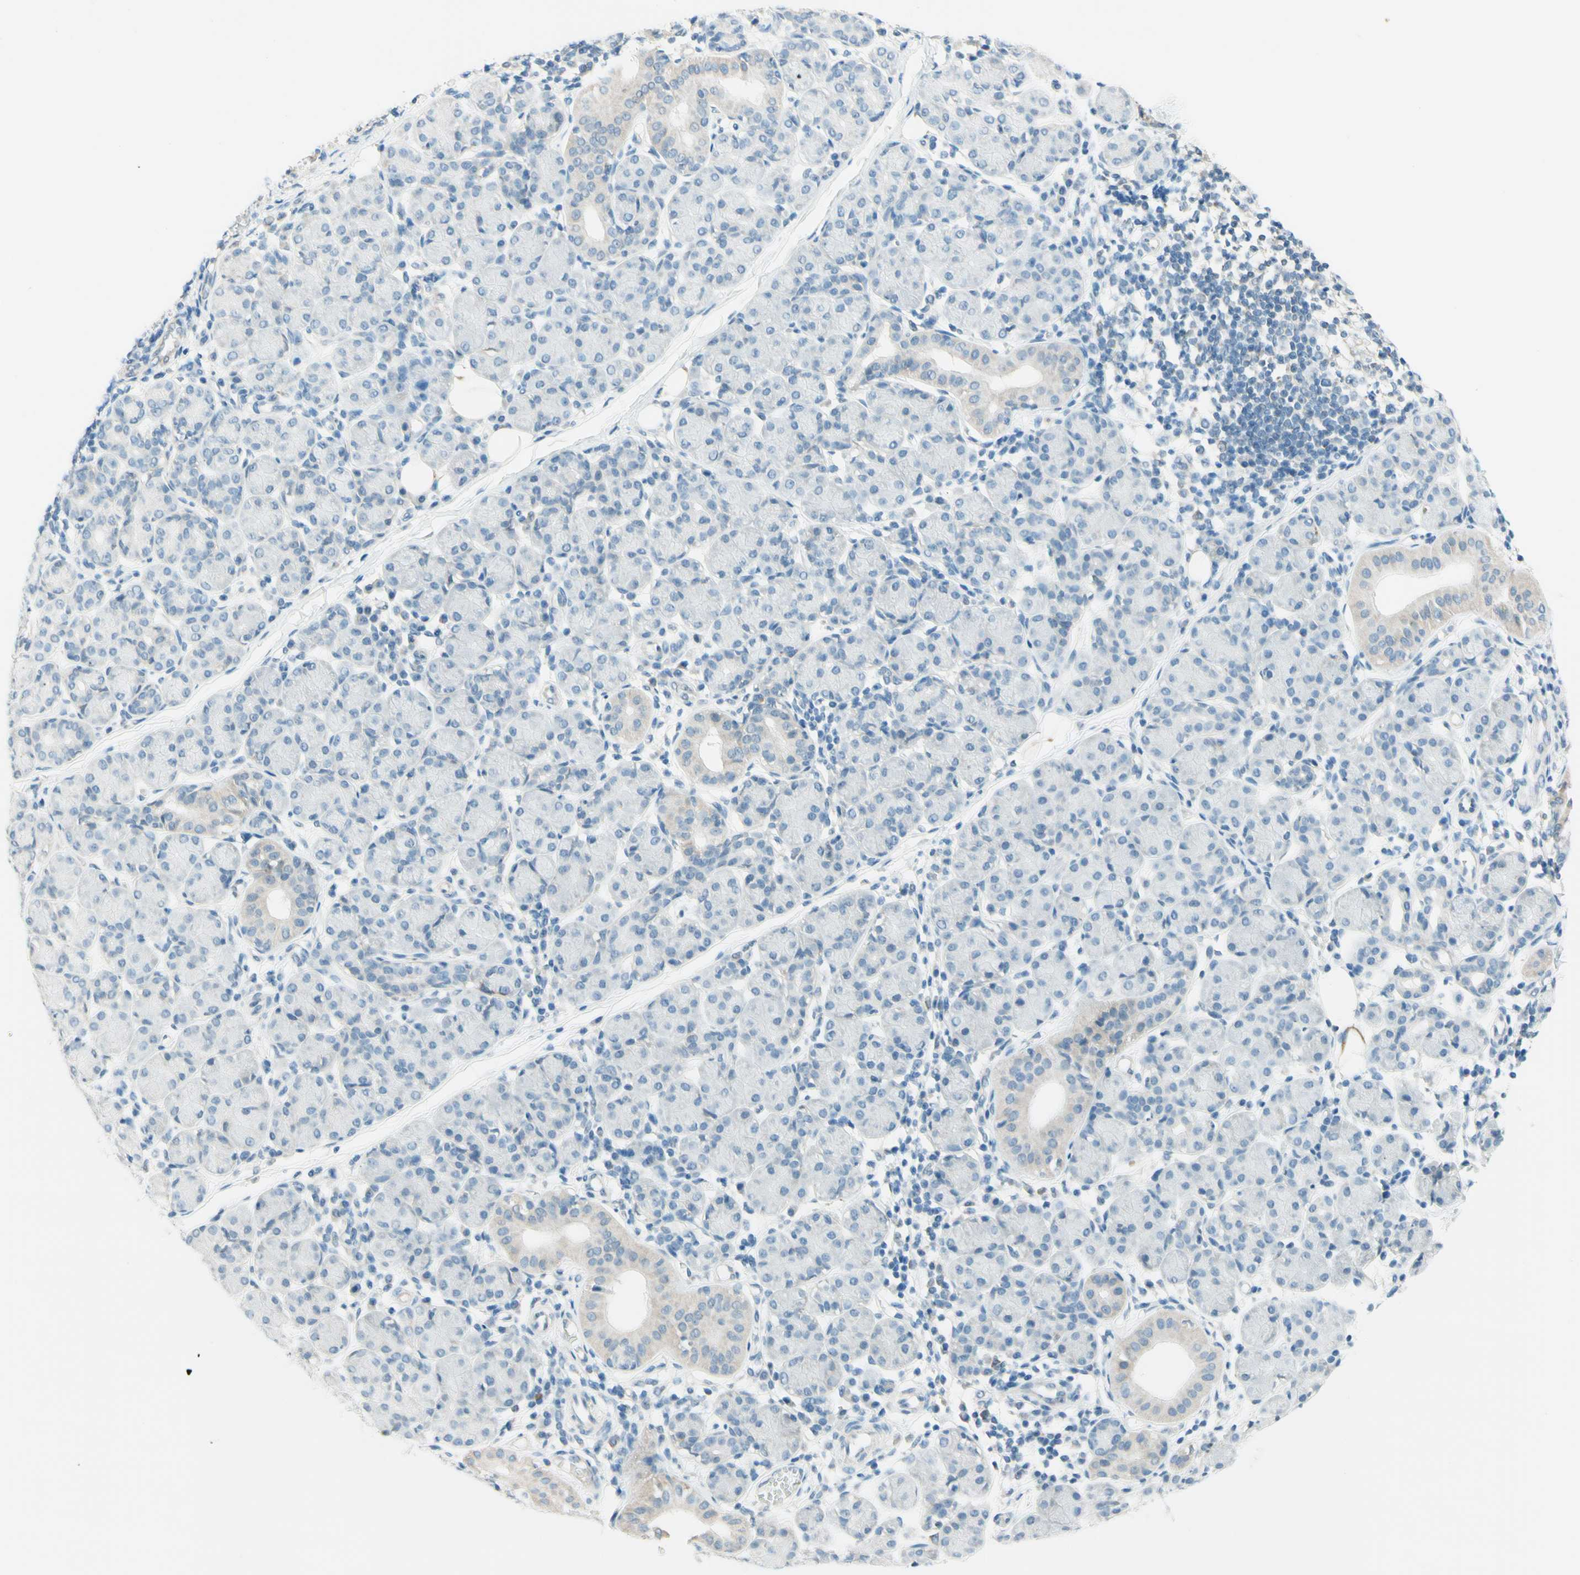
{"staining": {"intensity": "weak", "quantity": "<25%", "location": "cytoplasmic/membranous"}, "tissue": "salivary gland", "cell_type": "Glandular cells", "image_type": "normal", "snomed": [{"axis": "morphology", "description": "Normal tissue, NOS"}, {"axis": "morphology", "description": "Inflammation, NOS"}, {"axis": "topography", "description": "Lymph node"}, {"axis": "topography", "description": "Salivary gland"}], "caption": "Immunohistochemistry micrograph of benign salivary gland stained for a protein (brown), which reveals no staining in glandular cells.", "gene": "JPH1", "patient": {"sex": "male", "age": 3}}